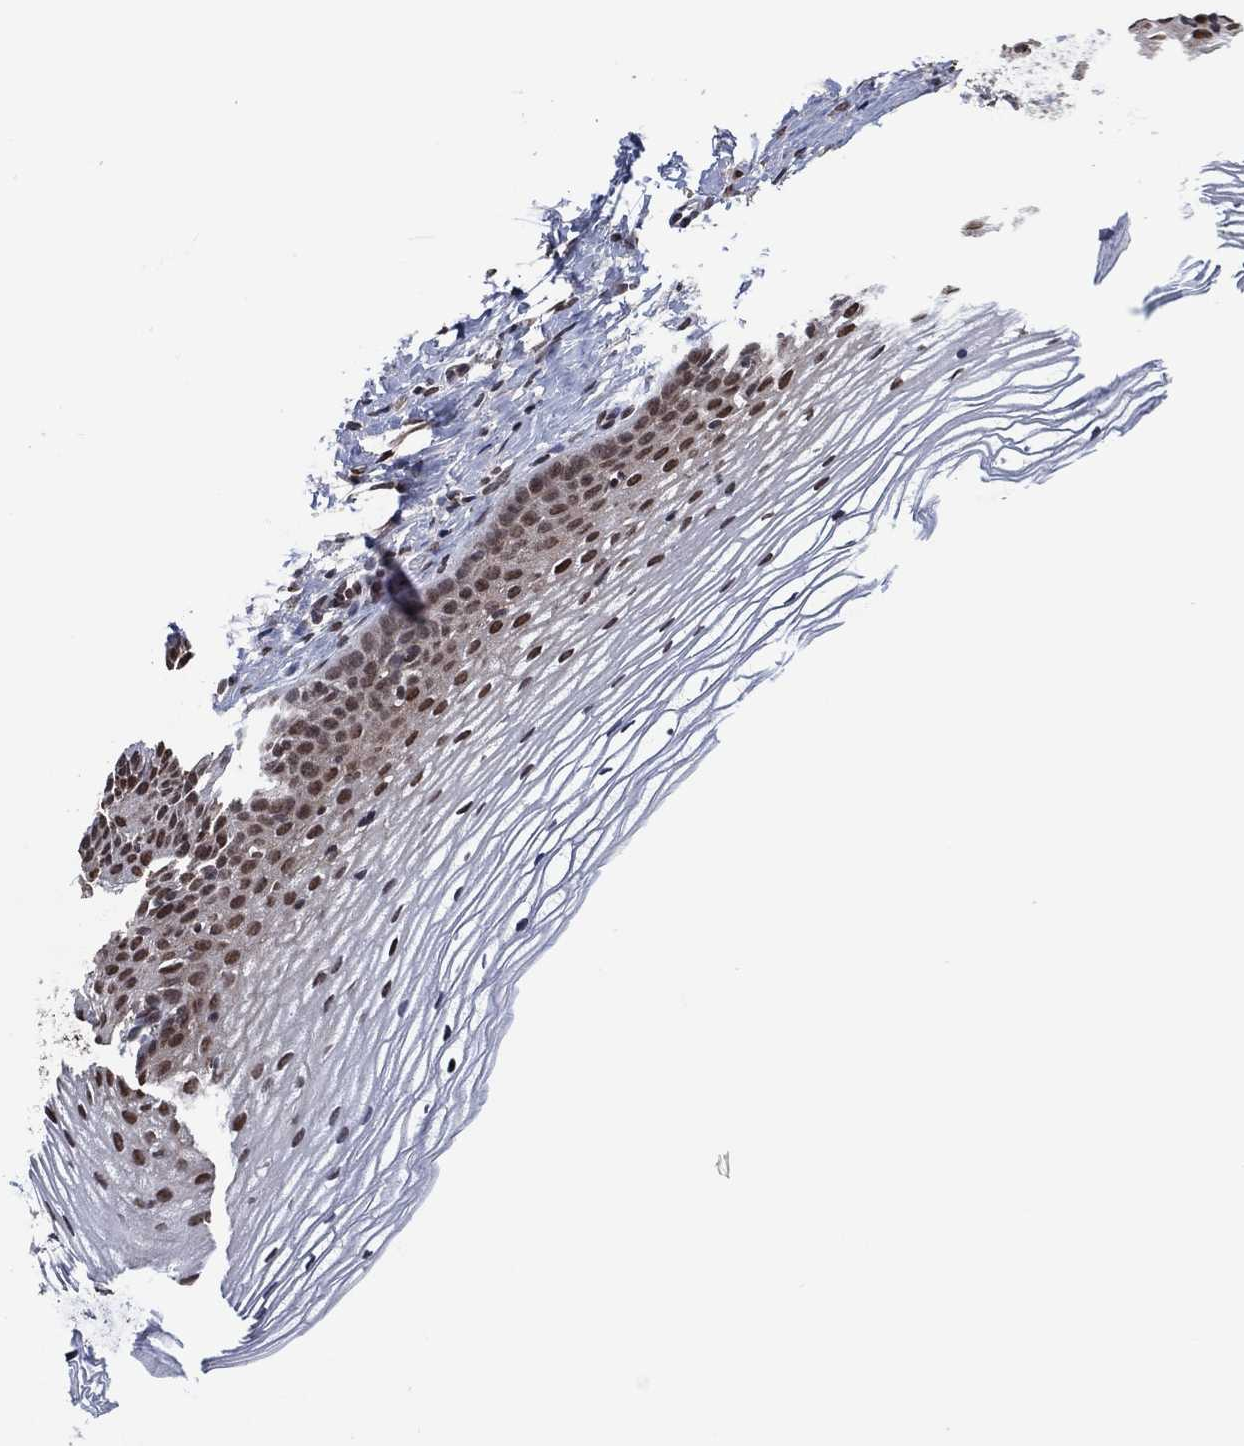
{"staining": {"intensity": "moderate", "quantity": "<25%", "location": "nuclear"}, "tissue": "cervix", "cell_type": "Squamous epithelial cells", "image_type": "normal", "snomed": [{"axis": "morphology", "description": "Normal tissue, NOS"}, {"axis": "topography", "description": "Cervix"}], "caption": "Immunohistochemistry of benign cervix reveals low levels of moderate nuclear expression in about <25% of squamous epithelial cells.", "gene": "EHMT1", "patient": {"sex": "female", "age": 39}}